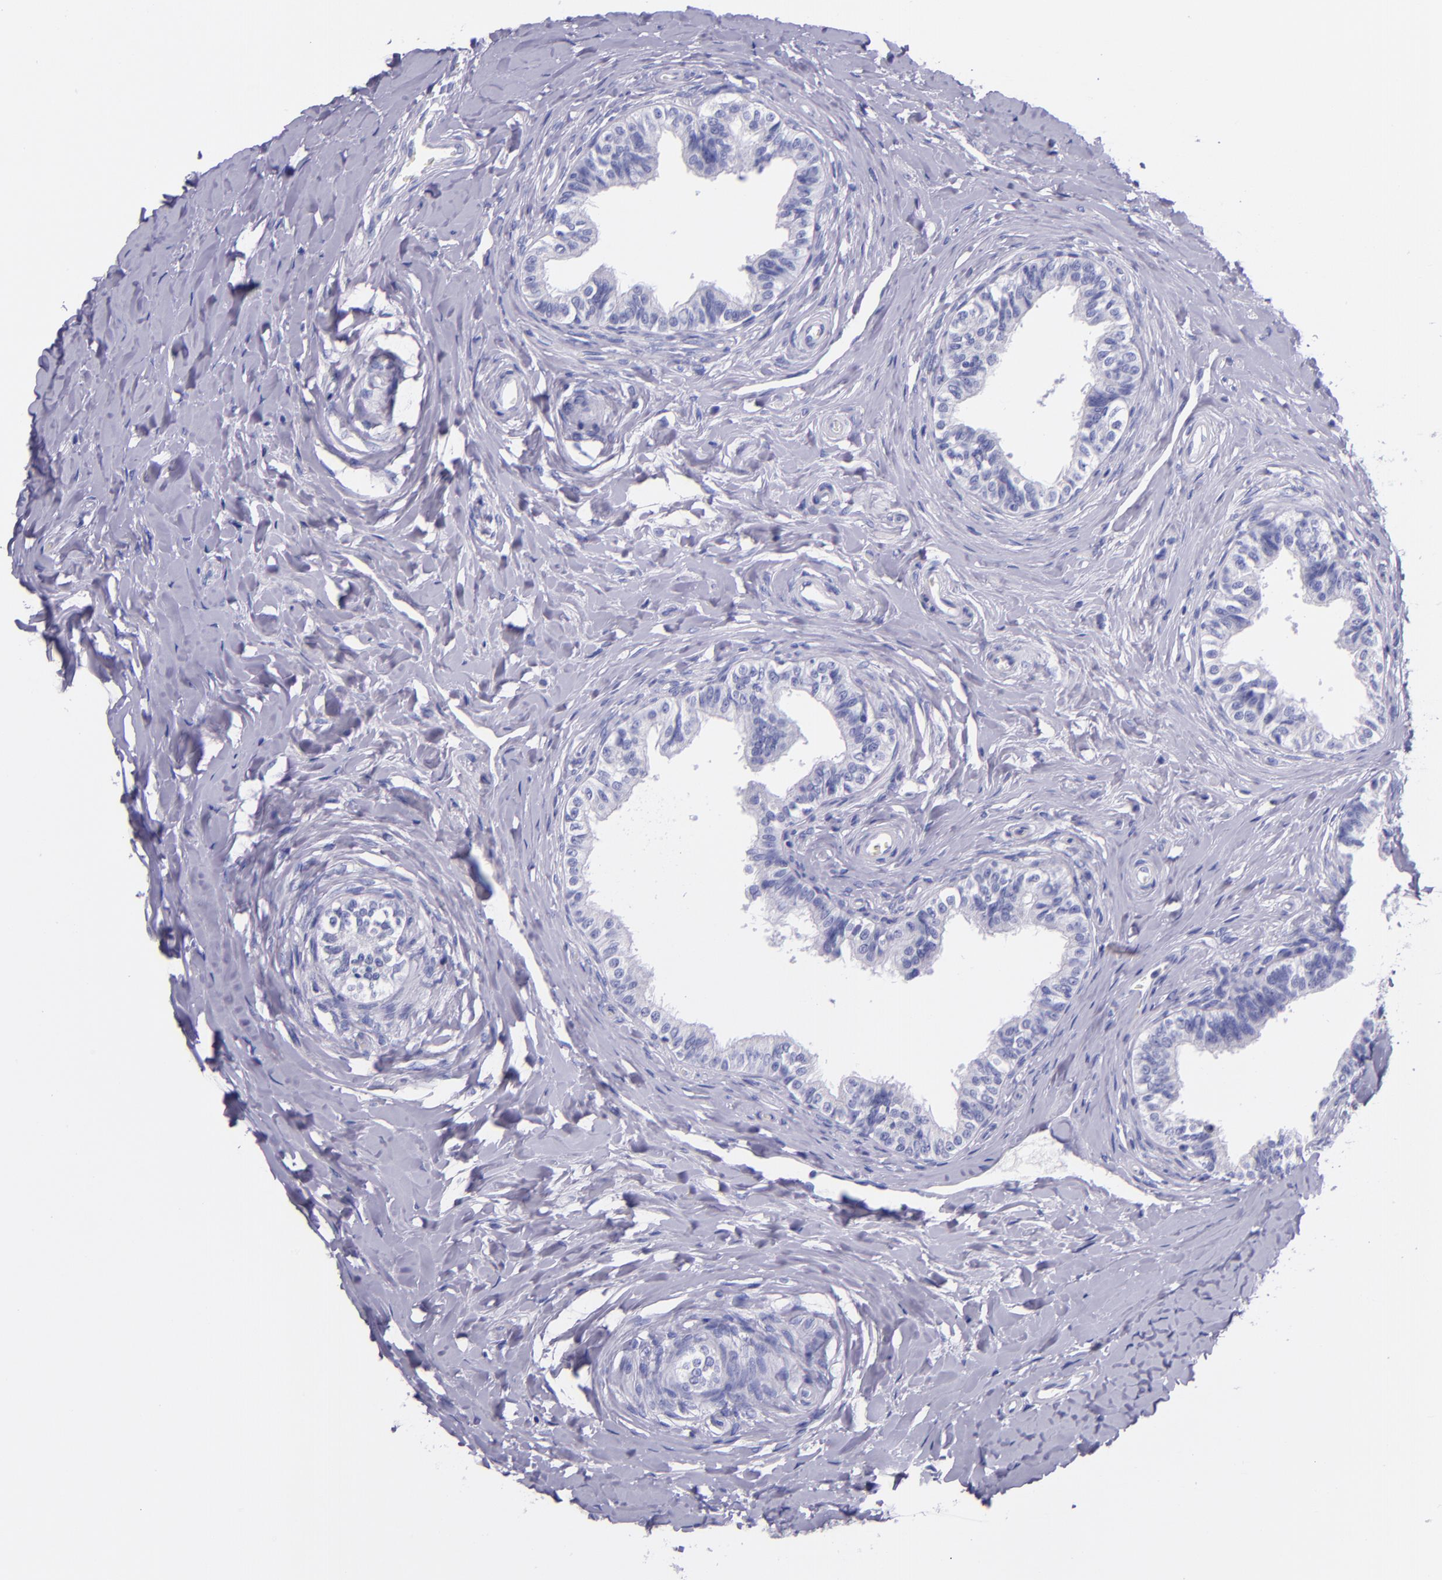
{"staining": {"intensity": "negative", "quantity": "none", "location": "none"}, "tissue": "epididymis", "cell_type": "Glandular cells", "image_type": "normal", "snomed": [{"axis": "morphology", "description": "Normal tissue, NOS"}, {"axis": "topography", "description": "Soft tissue"}, {"axis": "topography", "description": "Epididymis"}], "caption": "Immunohistochemical staining of unremarkable human epididymis exhibits no significant staining in glandular cells. The staining was performed using DAB to visualize the protein expression in brown, while the nuclei were stained in blue with hematoxylin (Magnification: 20x).", "gene": "SLPI", "patient": {"sex": "male", "age": 26}}